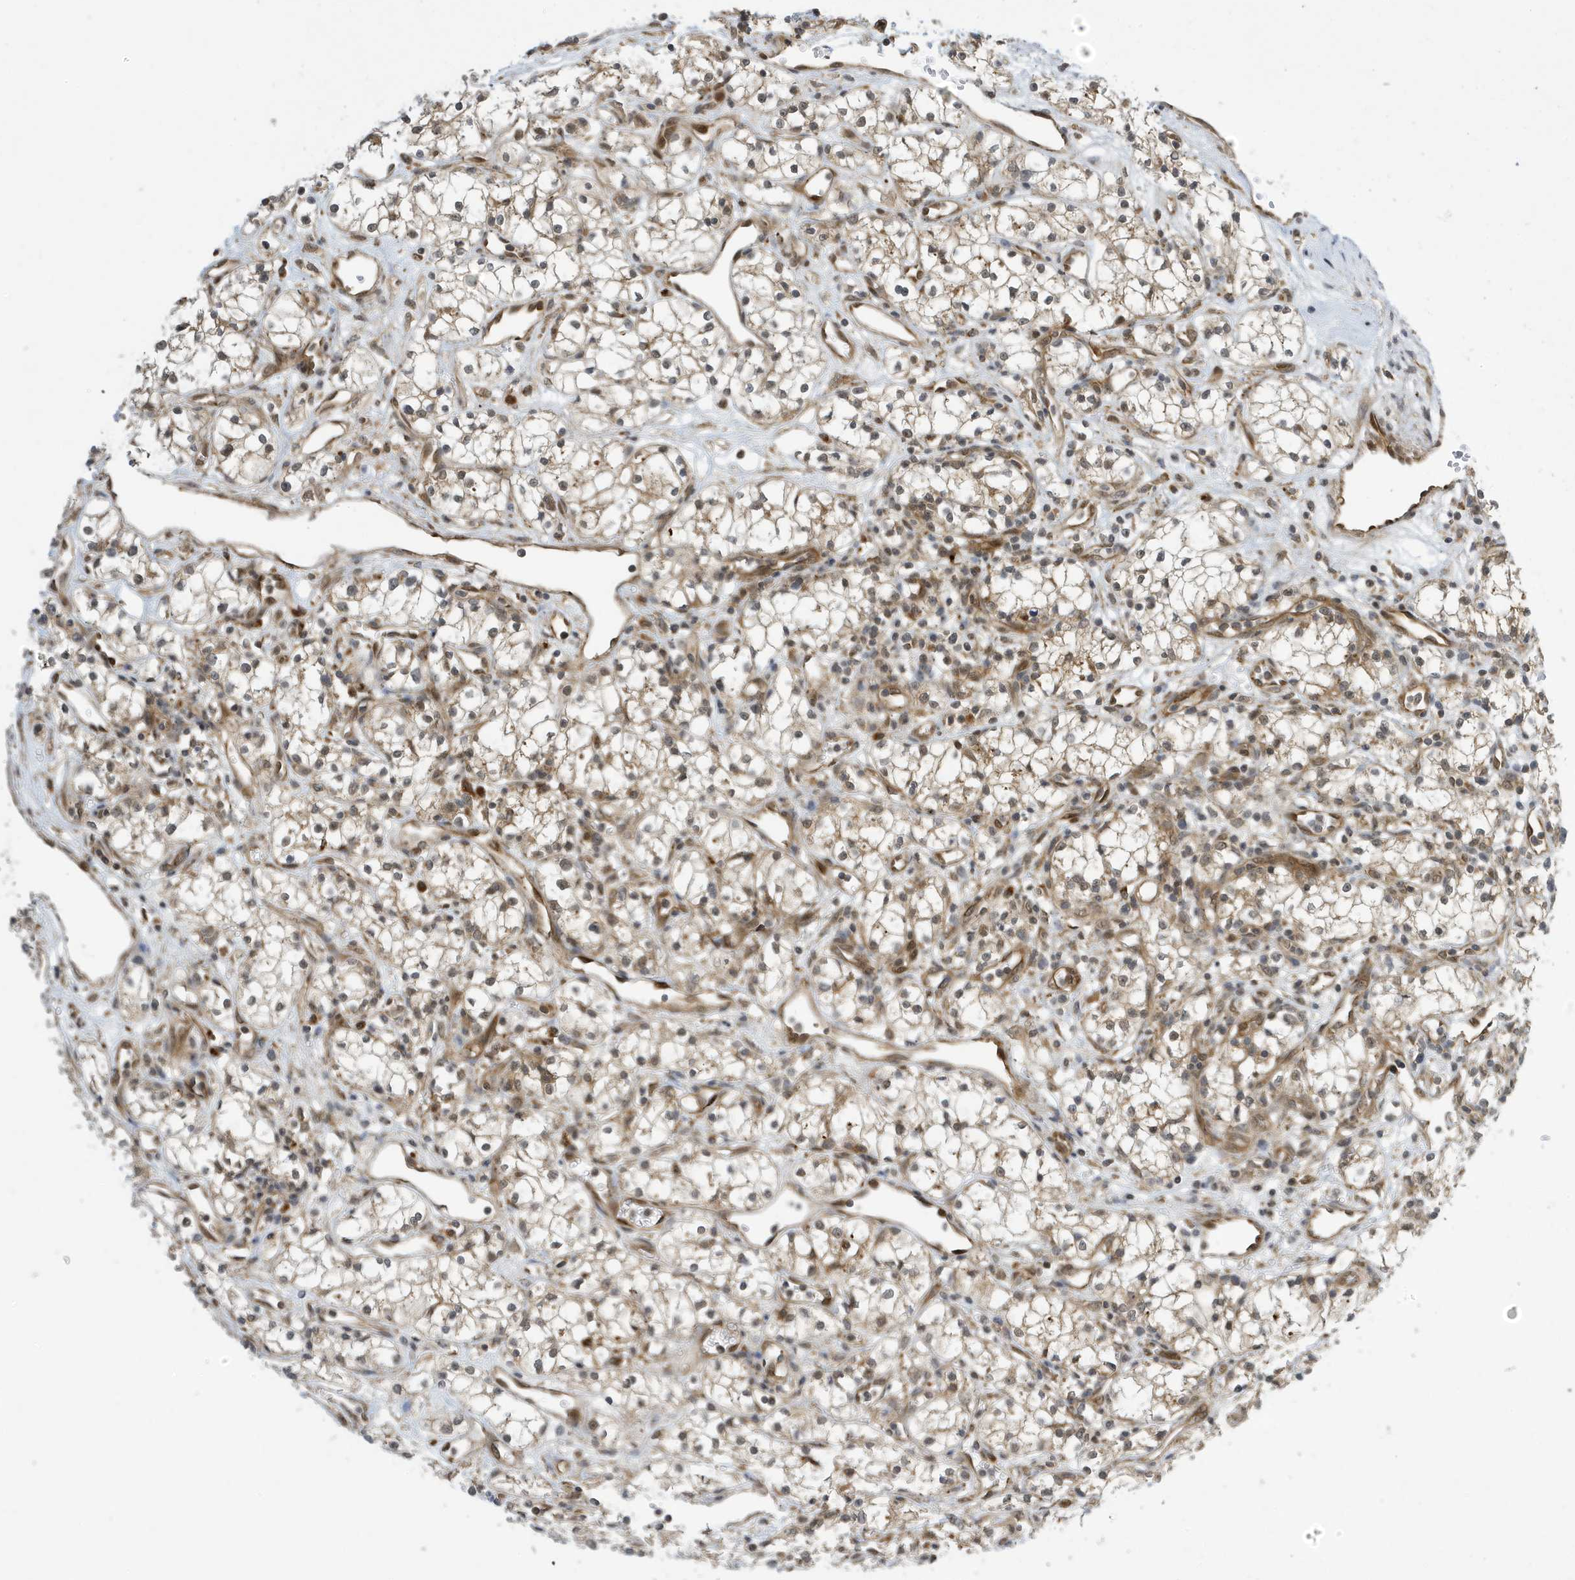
{"staining": {"intensity": "moderate", "quantity": "<25%", "location": "cytoplasmic/membranous"}, "tissue": "renal cancer", "cell_type": "Tumor cells", "image_type": "cancer", "snomed": [{"axis": "morphology", "description": "Adenocarcinoma, NOS"}, {"axis": "topography", "description": "Kidney"}], "caption": "This histopathology image shows IHC staining of renal adenocarcinoma, with low moderate cytoplasmic/membranous expression in approximately <25% of tumor cells.", "gene": "NCOA7", "patient": {"sex": "male", "age": 59}}